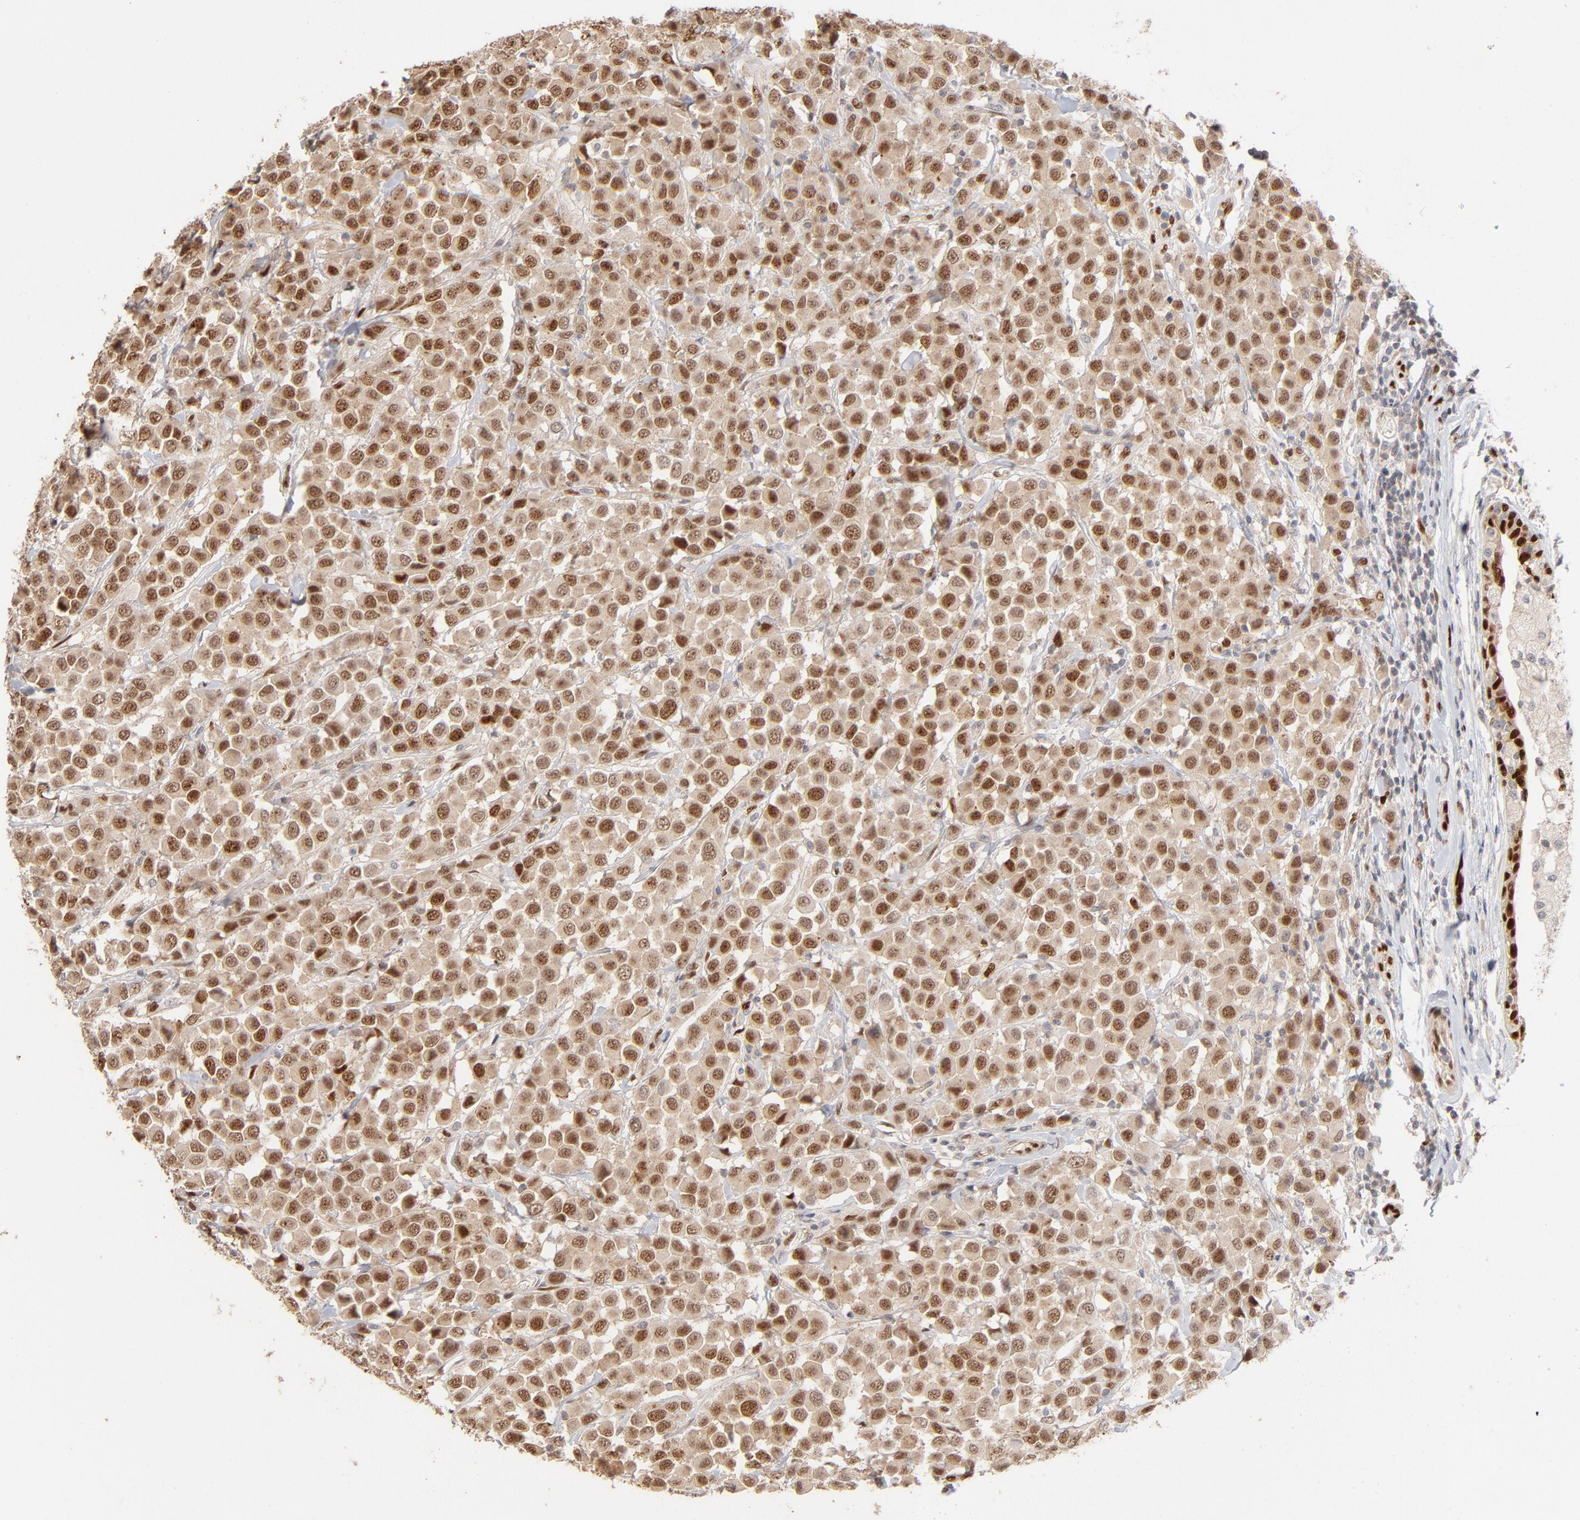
{"staining": {"intensity": "moderate", "quantity": ">75%", "location": "cytoplasmic/membranous,nuclear"}, "tissue": "breast cancer", "cell_type": "Tumor cells", "image_type": "cancer", "snomed": [{"axis": "morphology", "description": "Duct carcinoma"}, {"axis": "topography", "description": "Breast"}], "caption": "Breast infiltrating ductal carcinoma stained with DAB (3,3'-diaminobenzidine) IHC demonstrates medium levels of moderate cytoplasmic/membranous and nuclear positivity in about >75% of tumor cells.", "gene": "NFIB", "patient": {"sex": "female", "age": 61}}